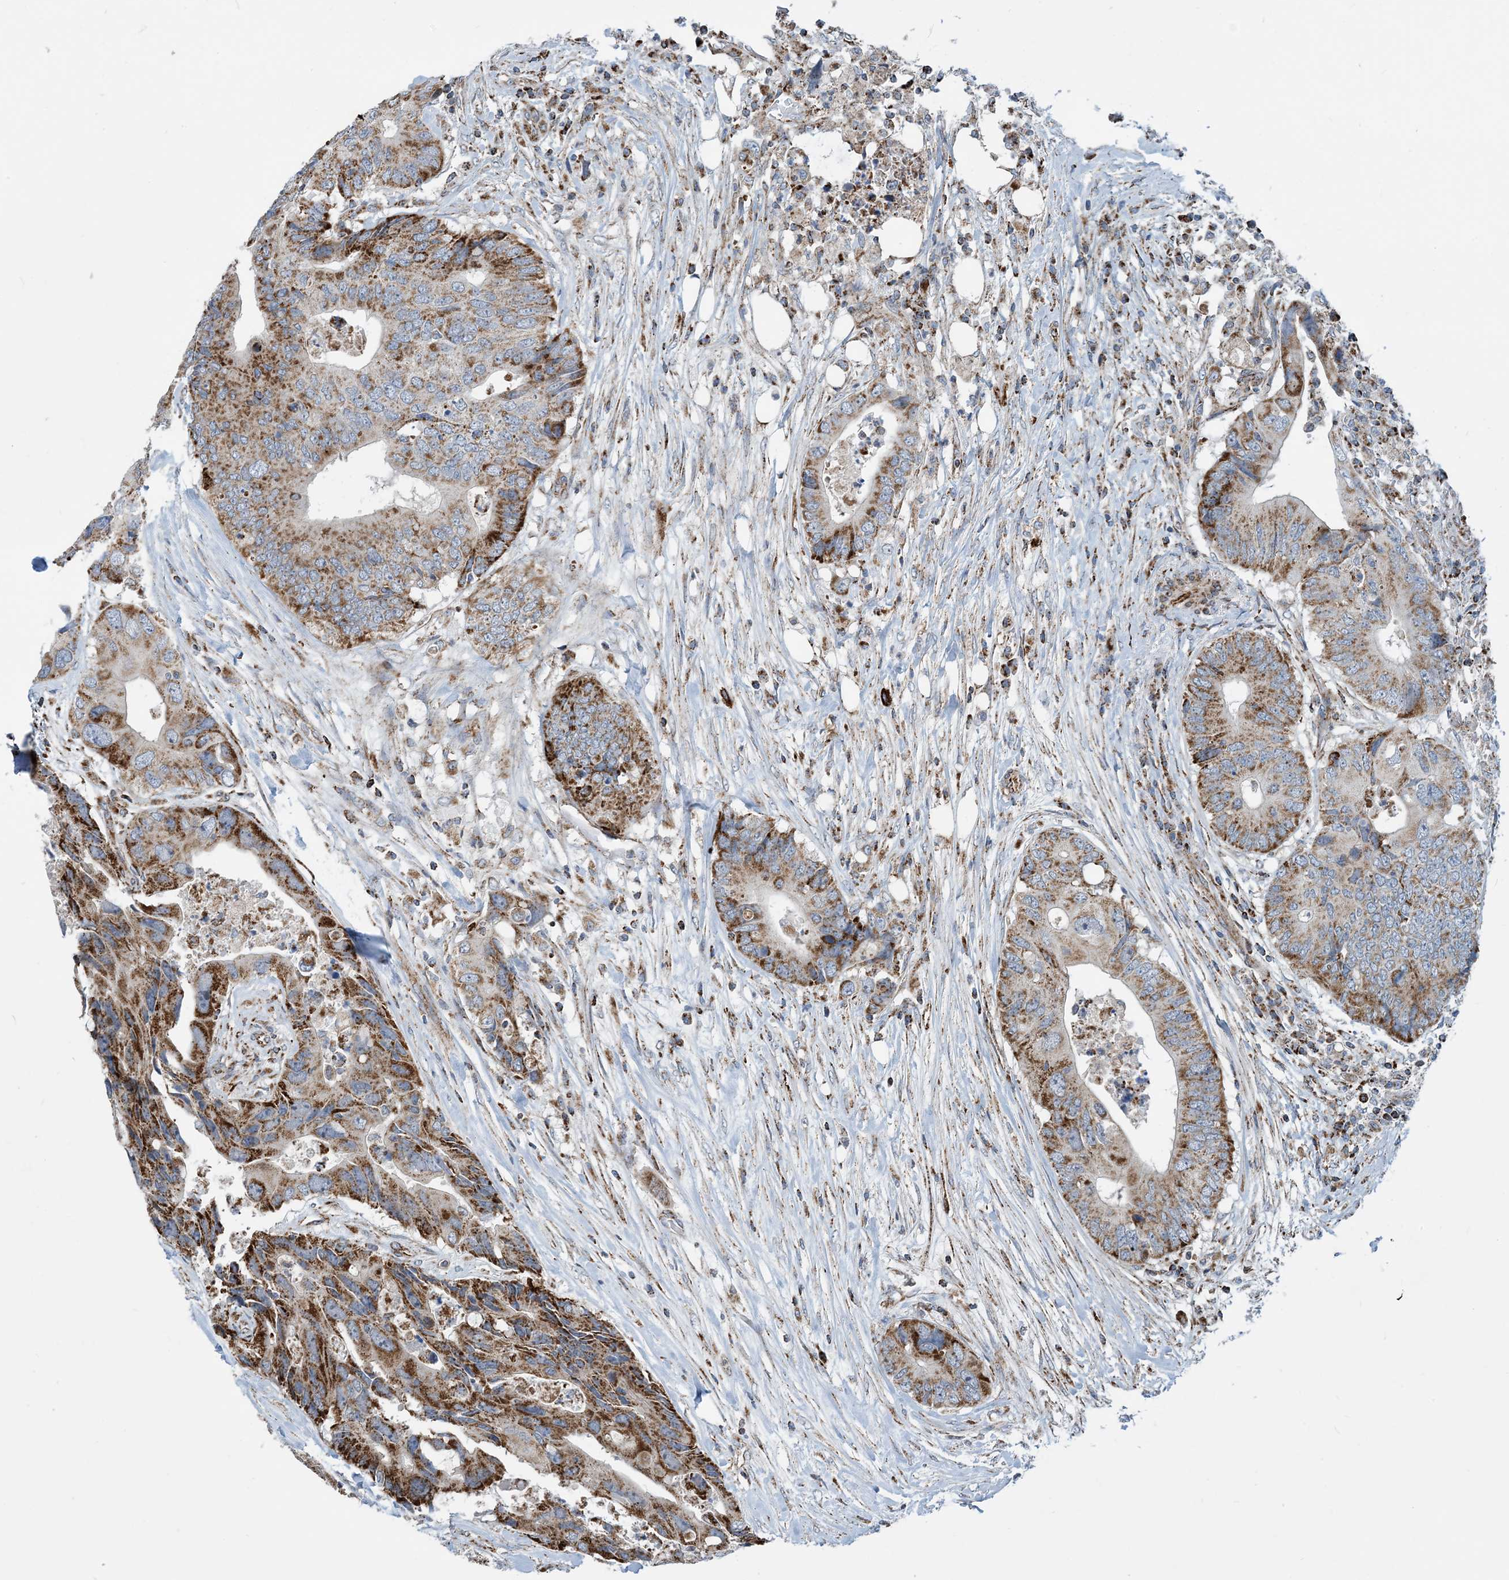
{"staining": {"intensity": "moderate", "quantity": ">75%", "location": "cytoplasmic/membranous"}, "tissue": "colorectal cancer", "cell_type": "Tumor cells", "image_type": "cancer", "snomed": [{"axis": "morphology", "description": "Adenocarcinoma, NOS"}, {"axis": "topography", "description": "Colon"}], "caption": "Immunohistochemical staining of colorectal cancer shows medium levels of moderate cytoplasmic/membranous staining in about >75% of tumor cells.", "gene": "PCDHGA1", "patient": {"sex": "male", "age": 71}}